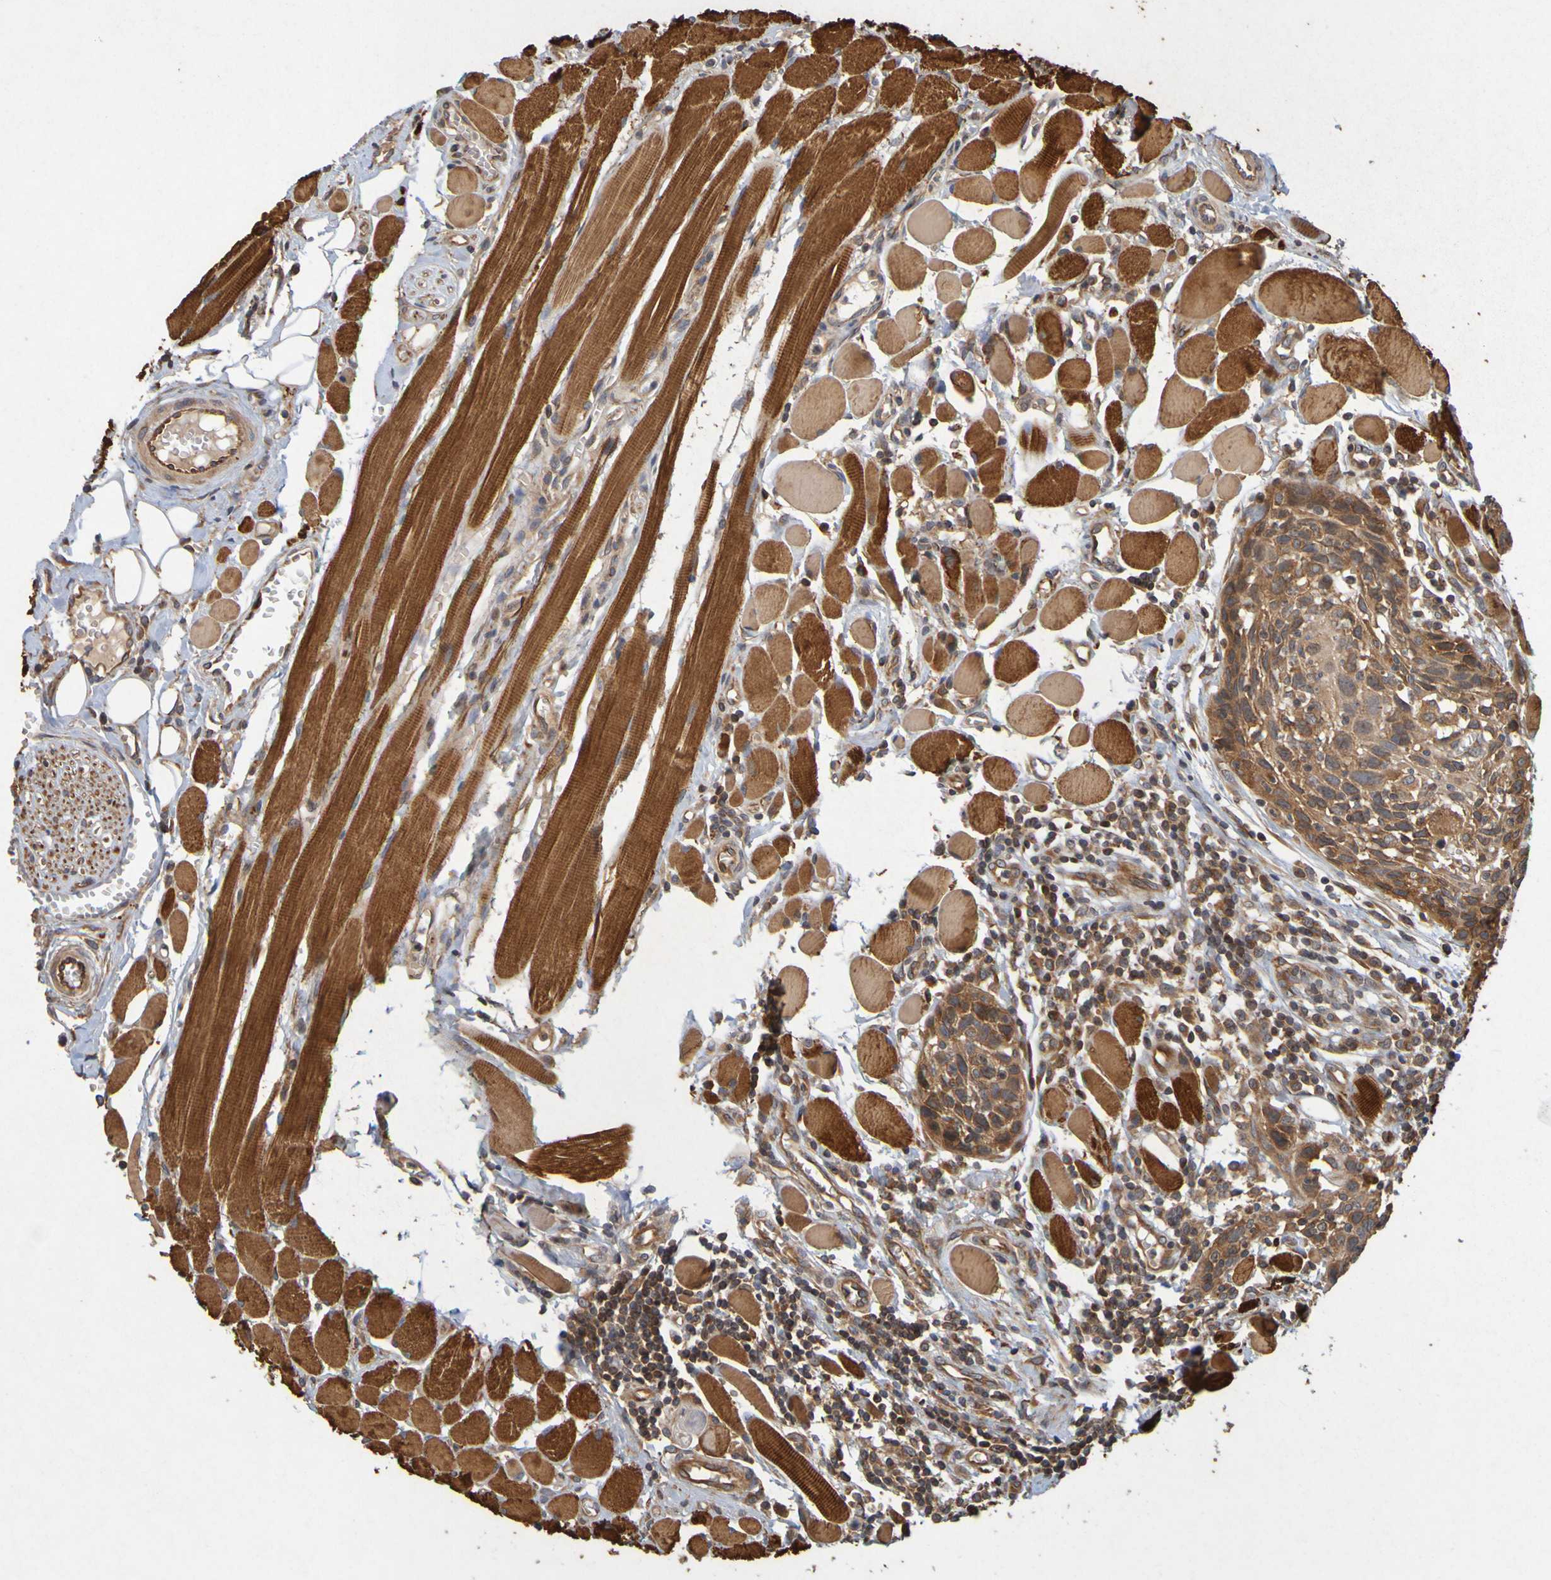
{"staining": {"intensity": "strong", "quantity": "25%-75%", "location": "cytoplasmic/membranous"}, "tissue": "head and neck cancer", "cell_type": "Tumor cells", "image_type": "cancer", "snomed": [{"axis": "morphology", "description": "Squamous cell carcinoma, NOS"}, {"axis": "topography", "description": "Oral tissue"}, {"axis": "topography", "description": "Head-Neck"}], "caption": "Immunohistochemistry of human squamous cell carcinoma (head and neck) exhibits high levels of strong cytoplasmic/membranous expression in approximately 25%-75% of tumor cells.", "gene": "OCRL", "patient": {"sex": "female", "age": 50}}